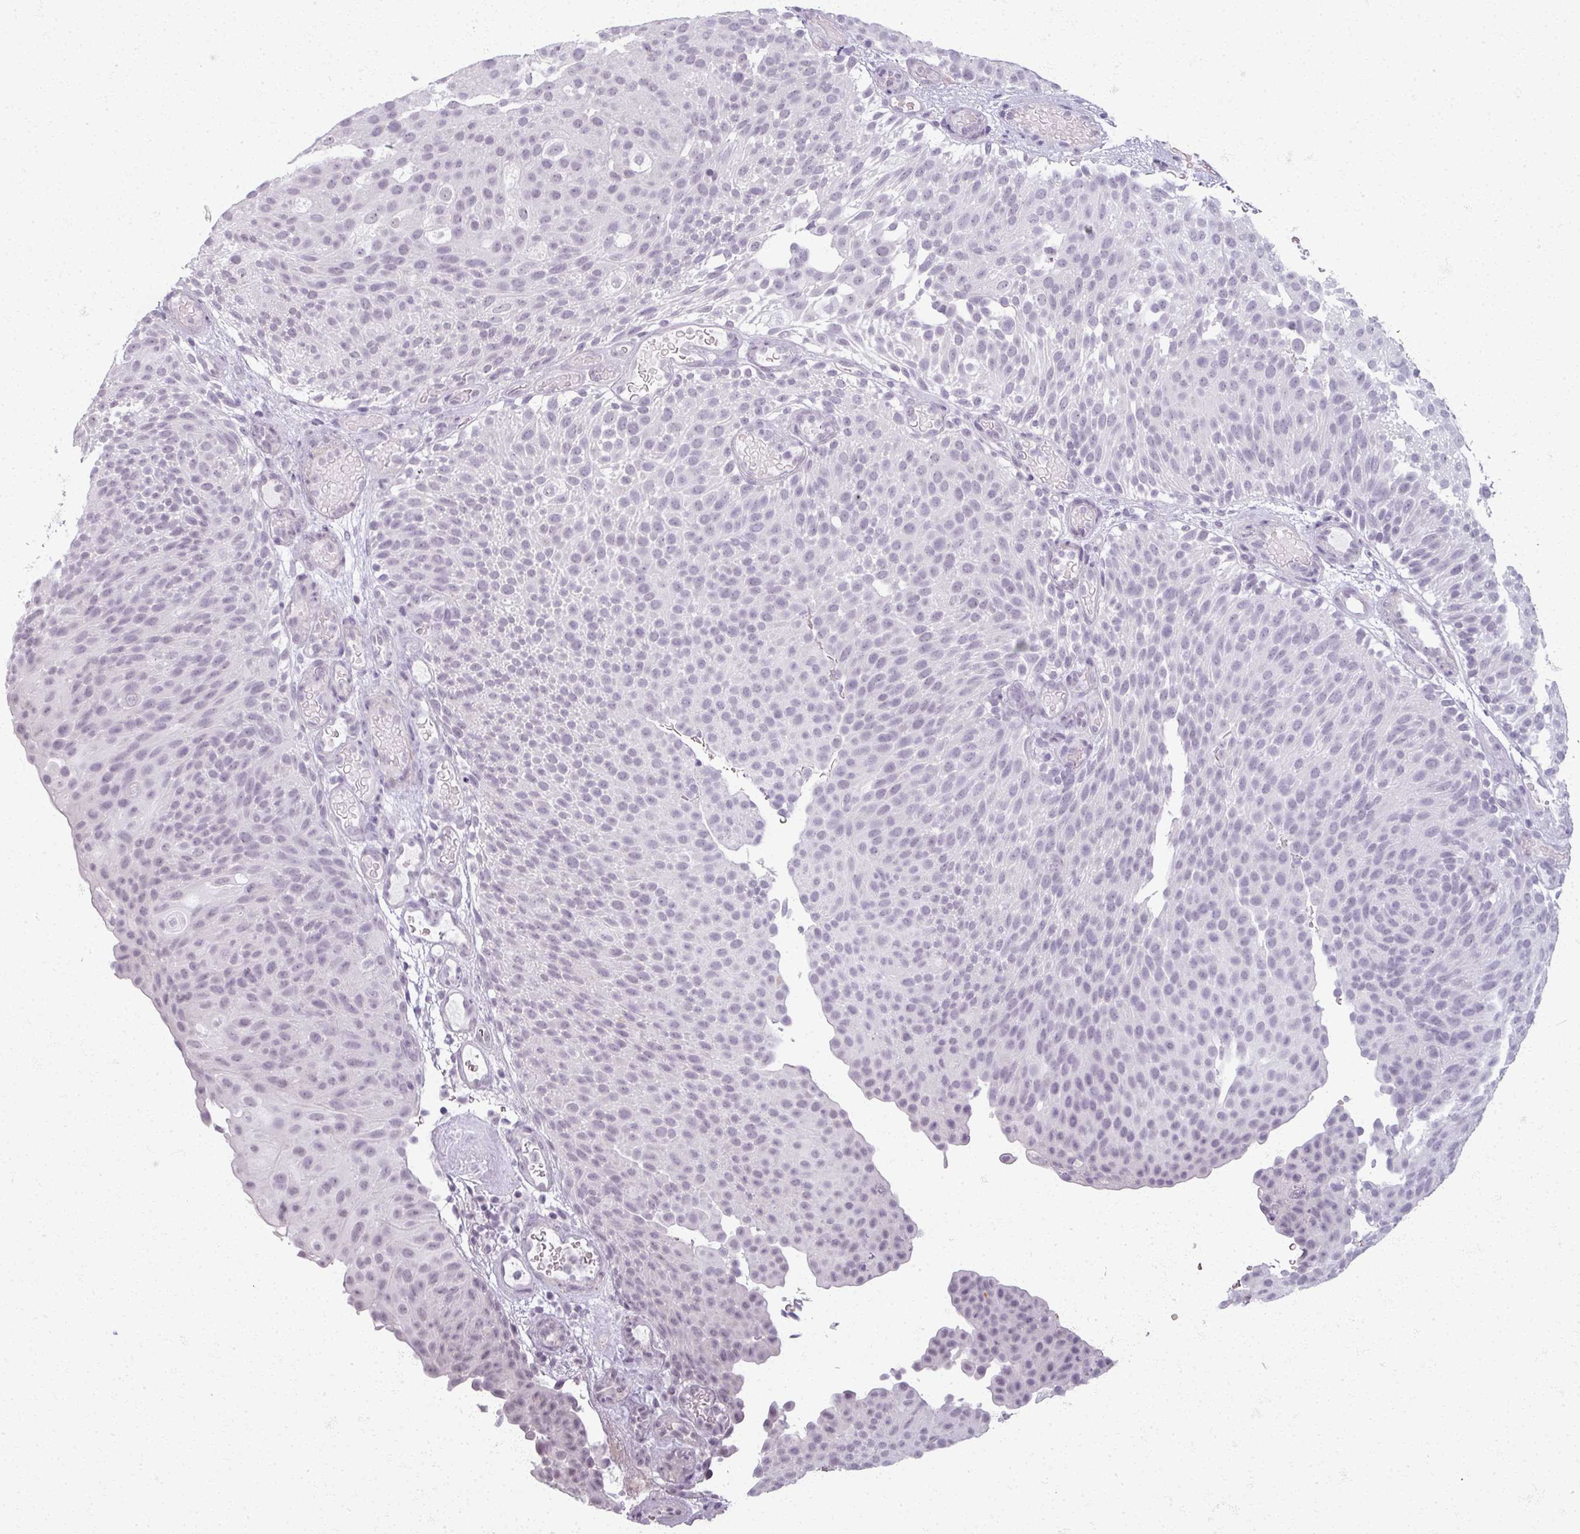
{"staining": {"intensity": "negative", "quantity": "none", "location": "none"}, "tissue": "urothelial cancer", "cell_type": "Tumor cells", "image_type": "cancer", "snomed": [{"axis": "morphology", "description": "Urothelial carcinoma, Low grade"}, {"axis": "topography", "description": "Urinary bladder"}], "caption": "Immunohistochemistry (IHC) micrograph of human urothelial cancer stained for a protein (brown), which displays no expression in tumor cells.", "gene": "RFPL2", "patient": {"sex": "male", "age": 78}}